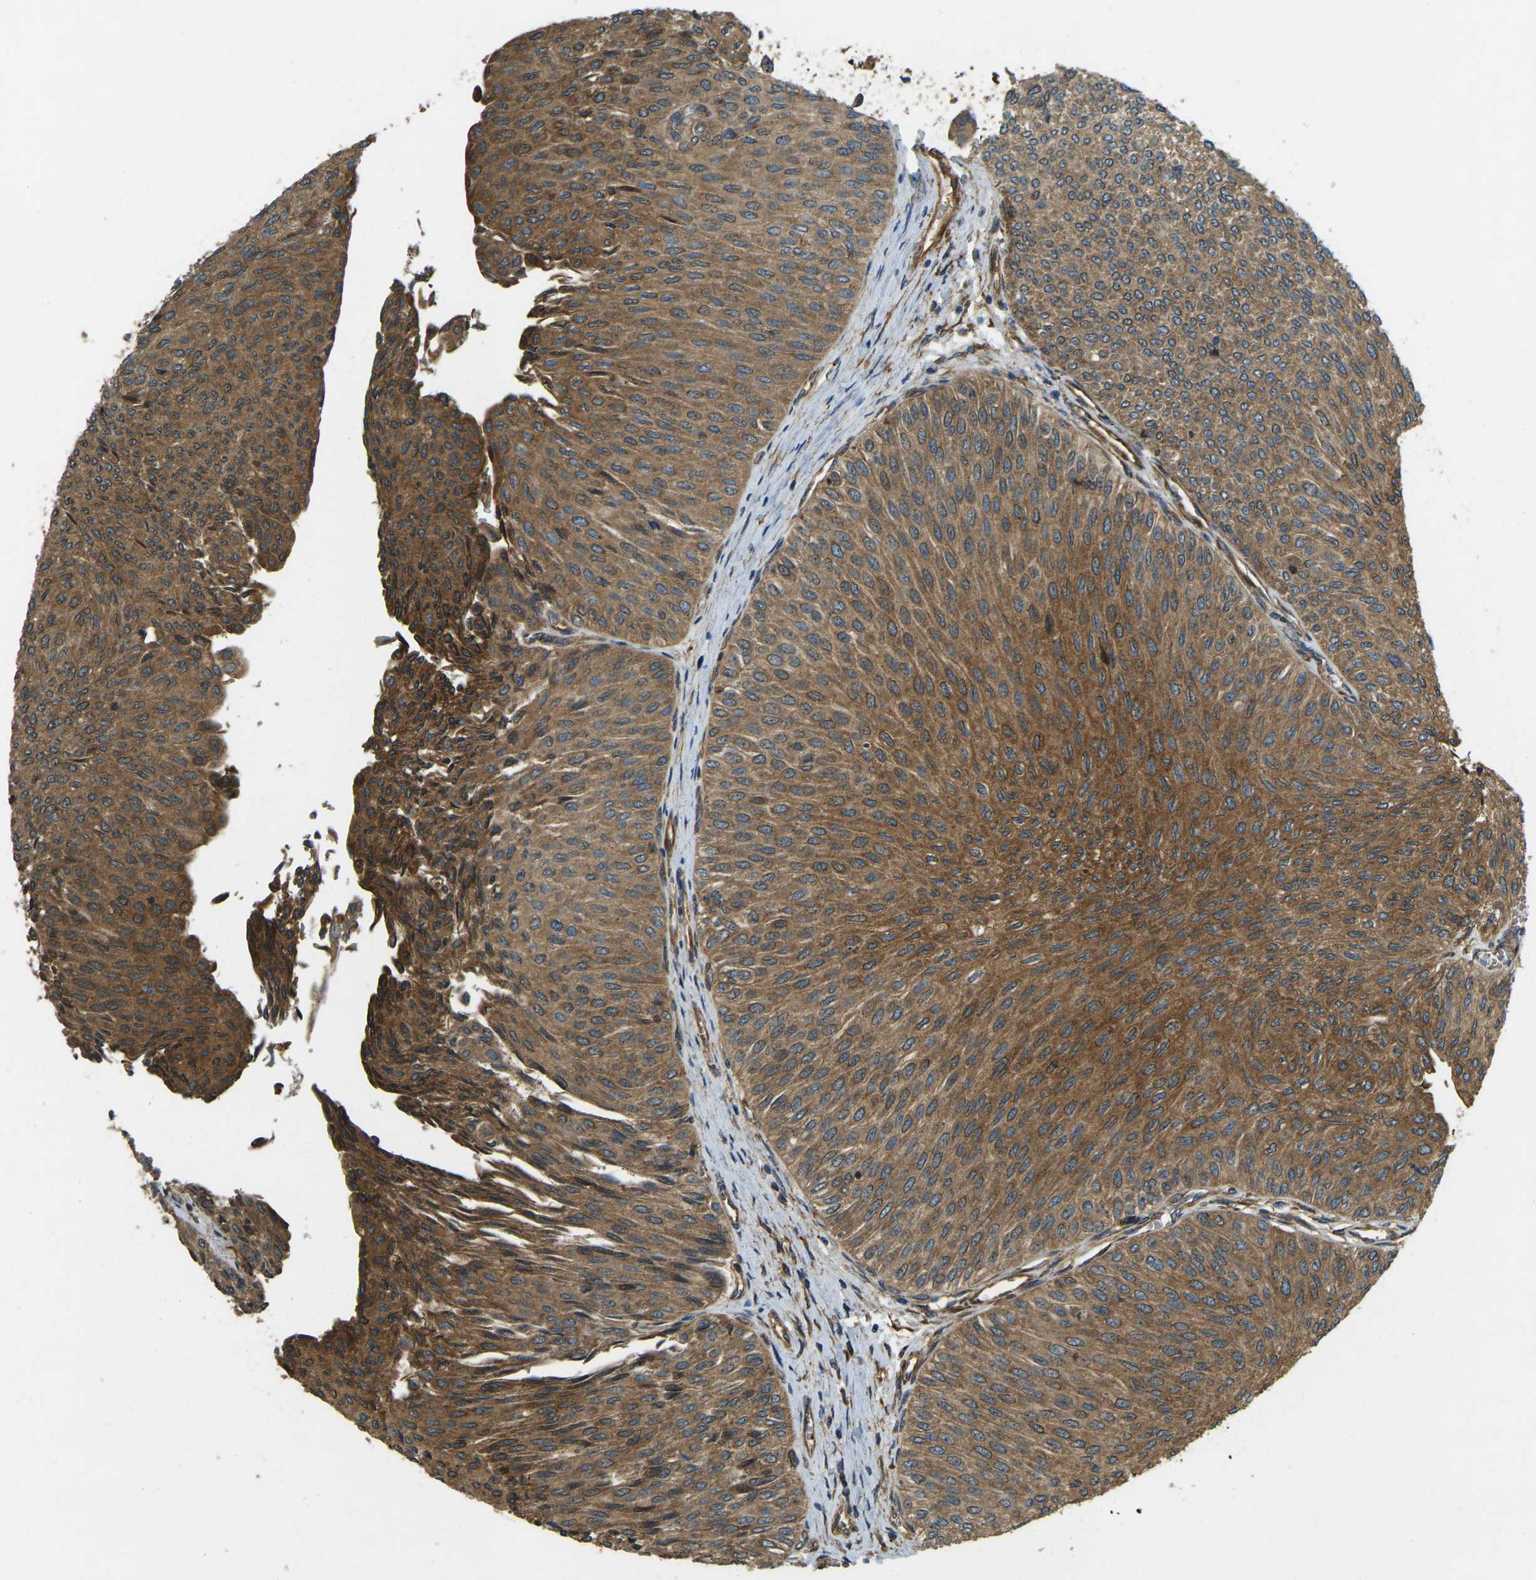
{"staining": {"intensity": "moderate", "quantity": ">75%", "location": "cytoplasmic/membranous"}, "tissue": "urothelial cancer", "cell_type": "Tumor cells", "image_type": "cancer", "snomed": [{"axis": "morphology", "description": "Urothelial carcinoma, Low grade"}, {"axis": "topography", "description": "Urinary bladder"}], "caption": "A high-resolution photomicrograph shows immunohistochemistry (IHC) staining of urothelial cancer, which demonstrates moderate cytoplasmic/membranous positivity in approximately >75% of tumor cells.", "gene": "ERGIC1", "patient": {"sex": "male", "age": 78}}